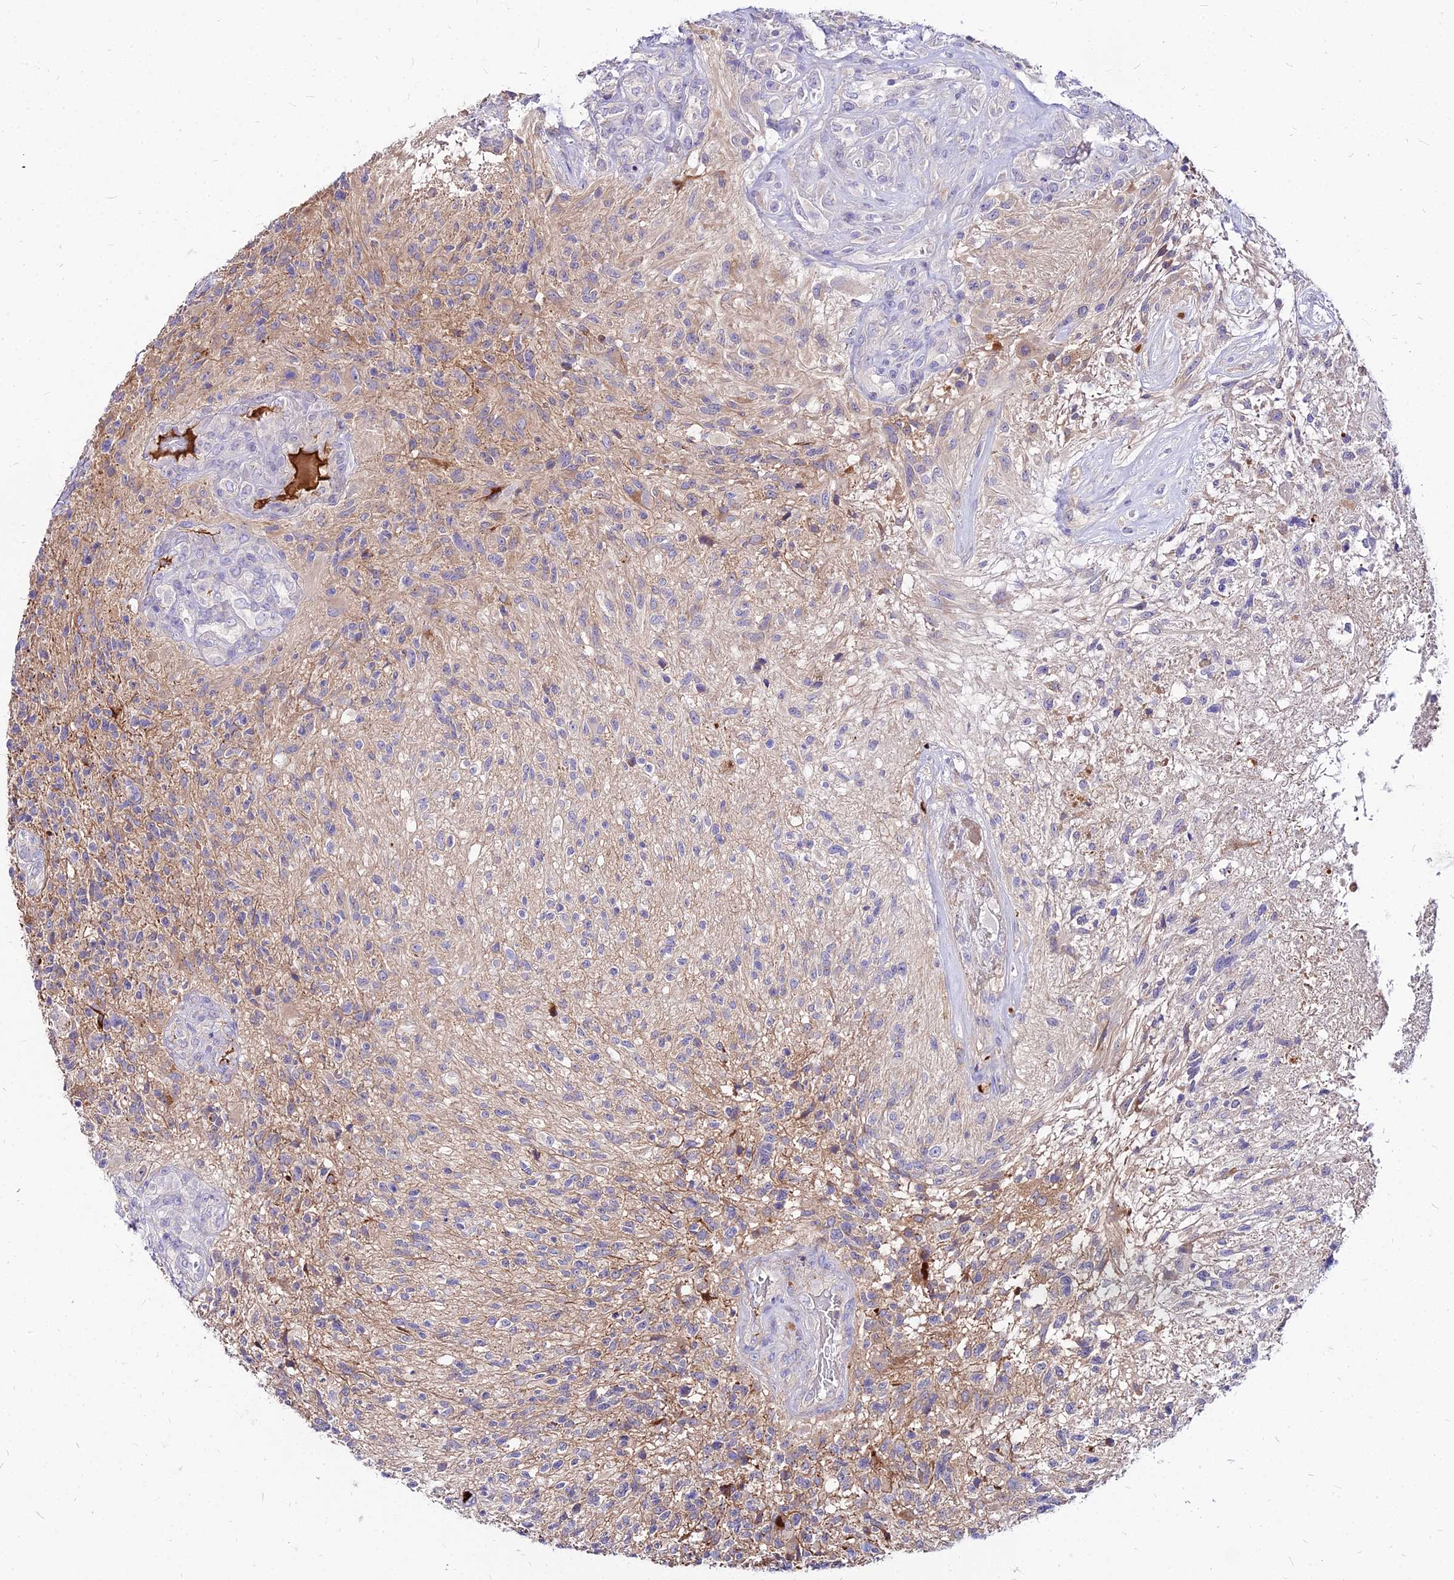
{"staining": {"intensity": "weak", "quantity": "25%-75%", "location": "cytoplasmic/membranous"}, "tissue": "glioma", "cell_type": "Tumor cells", "image_type": "cancer", "snomed": [{"axis": "morphology", "description": "Glioma, malignant, High grade"}, {"axis": "topography", "description": "Brain"}], "caption": "Immunohistochemistry (DAB (3,3'-diaminobenzidine)) staining of human glioma reveals weak cytoplasmic/membranous protein staining in about 25%-75% of tumor cells. (DAB (3,3'-diaminobenzidine) IHC with brightfield microscopy, high magnification).", "gene": "ACSM6", "patient": {"sex": "male", "age": 56}}